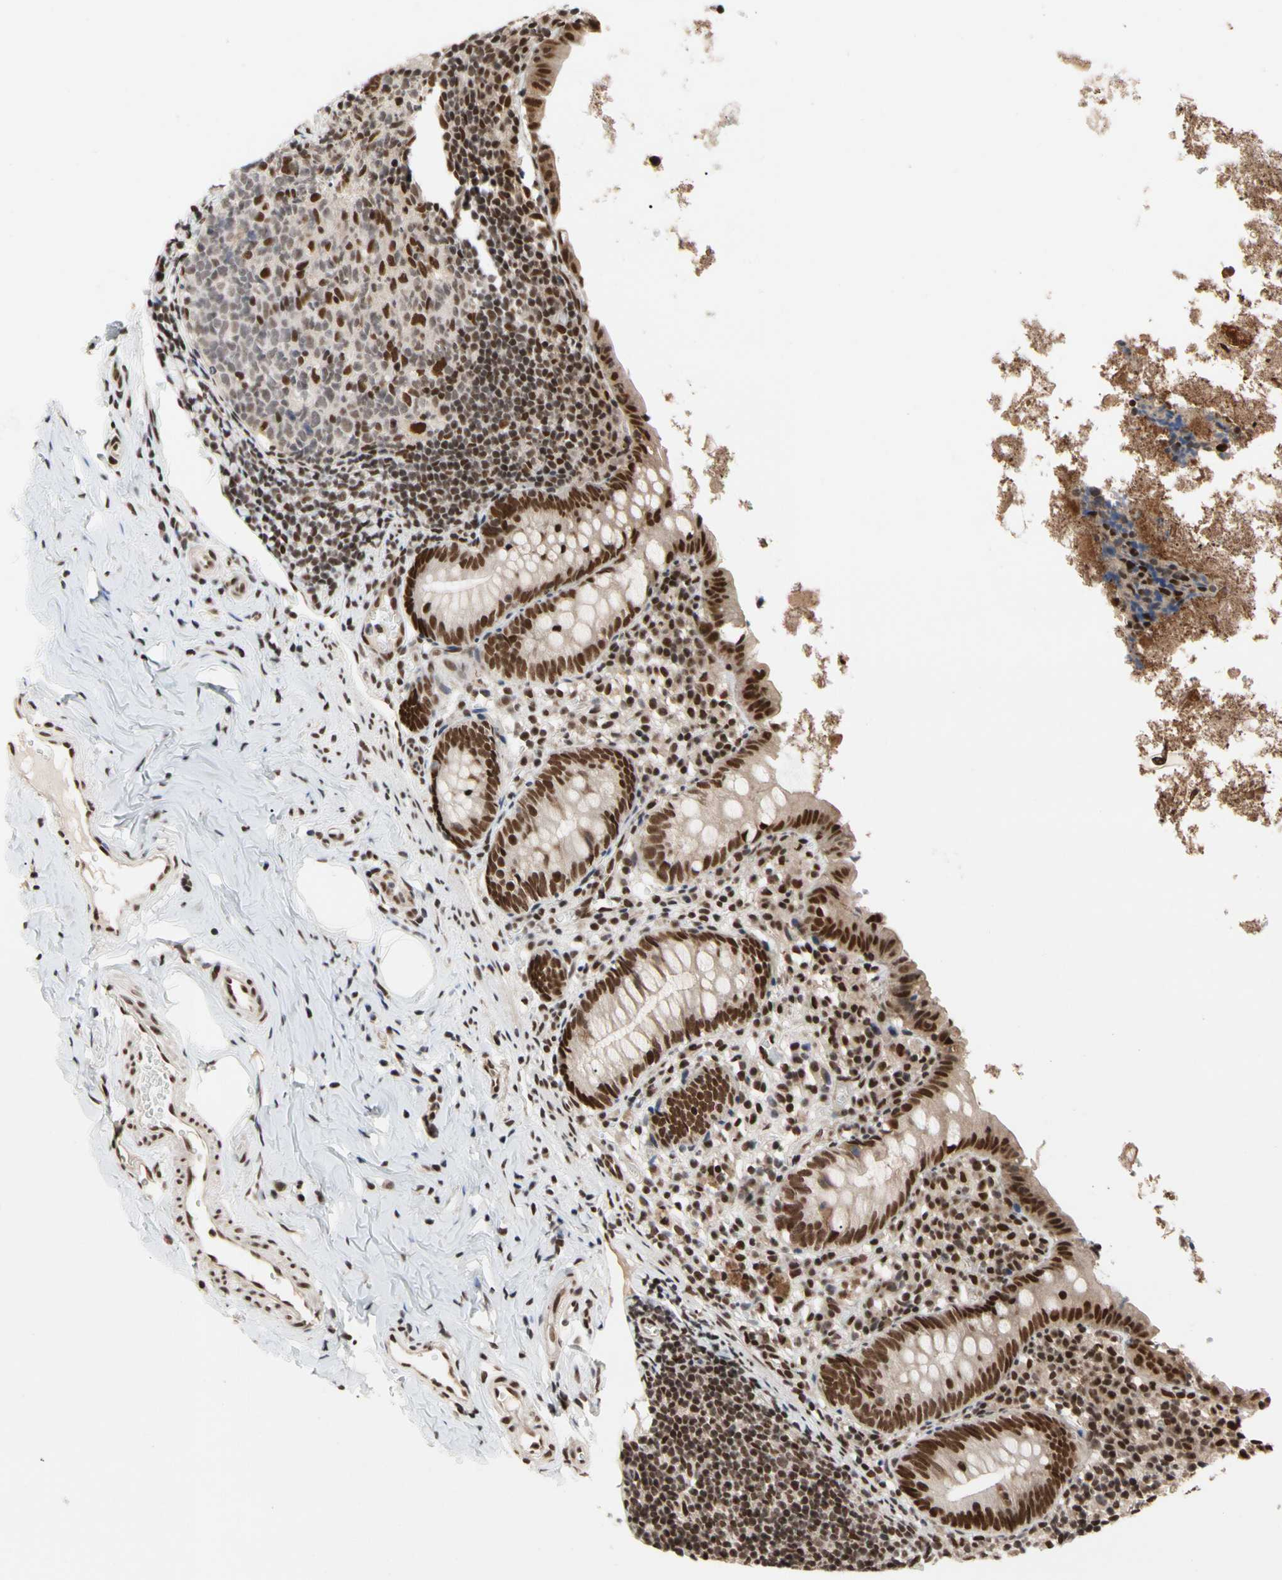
{"staining": {"intensity": "strong", "quantity": ">75%", "location": "cytoplasmic/membranous,nuclear"}, "tissue": "appendix", "cell_type": "Glandular cells", "image_type": "normal", "snomed": [{"axis": "morphology", "description": "Normal tissue, NOS"}, {"axis": "topography", "description": "Appendix"}], "caption": "Protein expression analysis of normal human appendix reveals strong cytoplasmic/membranous,nuclear staining in about >75% of glandular cells.", "gene": "FAM98B", "patient": {"sex": "female", "age": 10}}